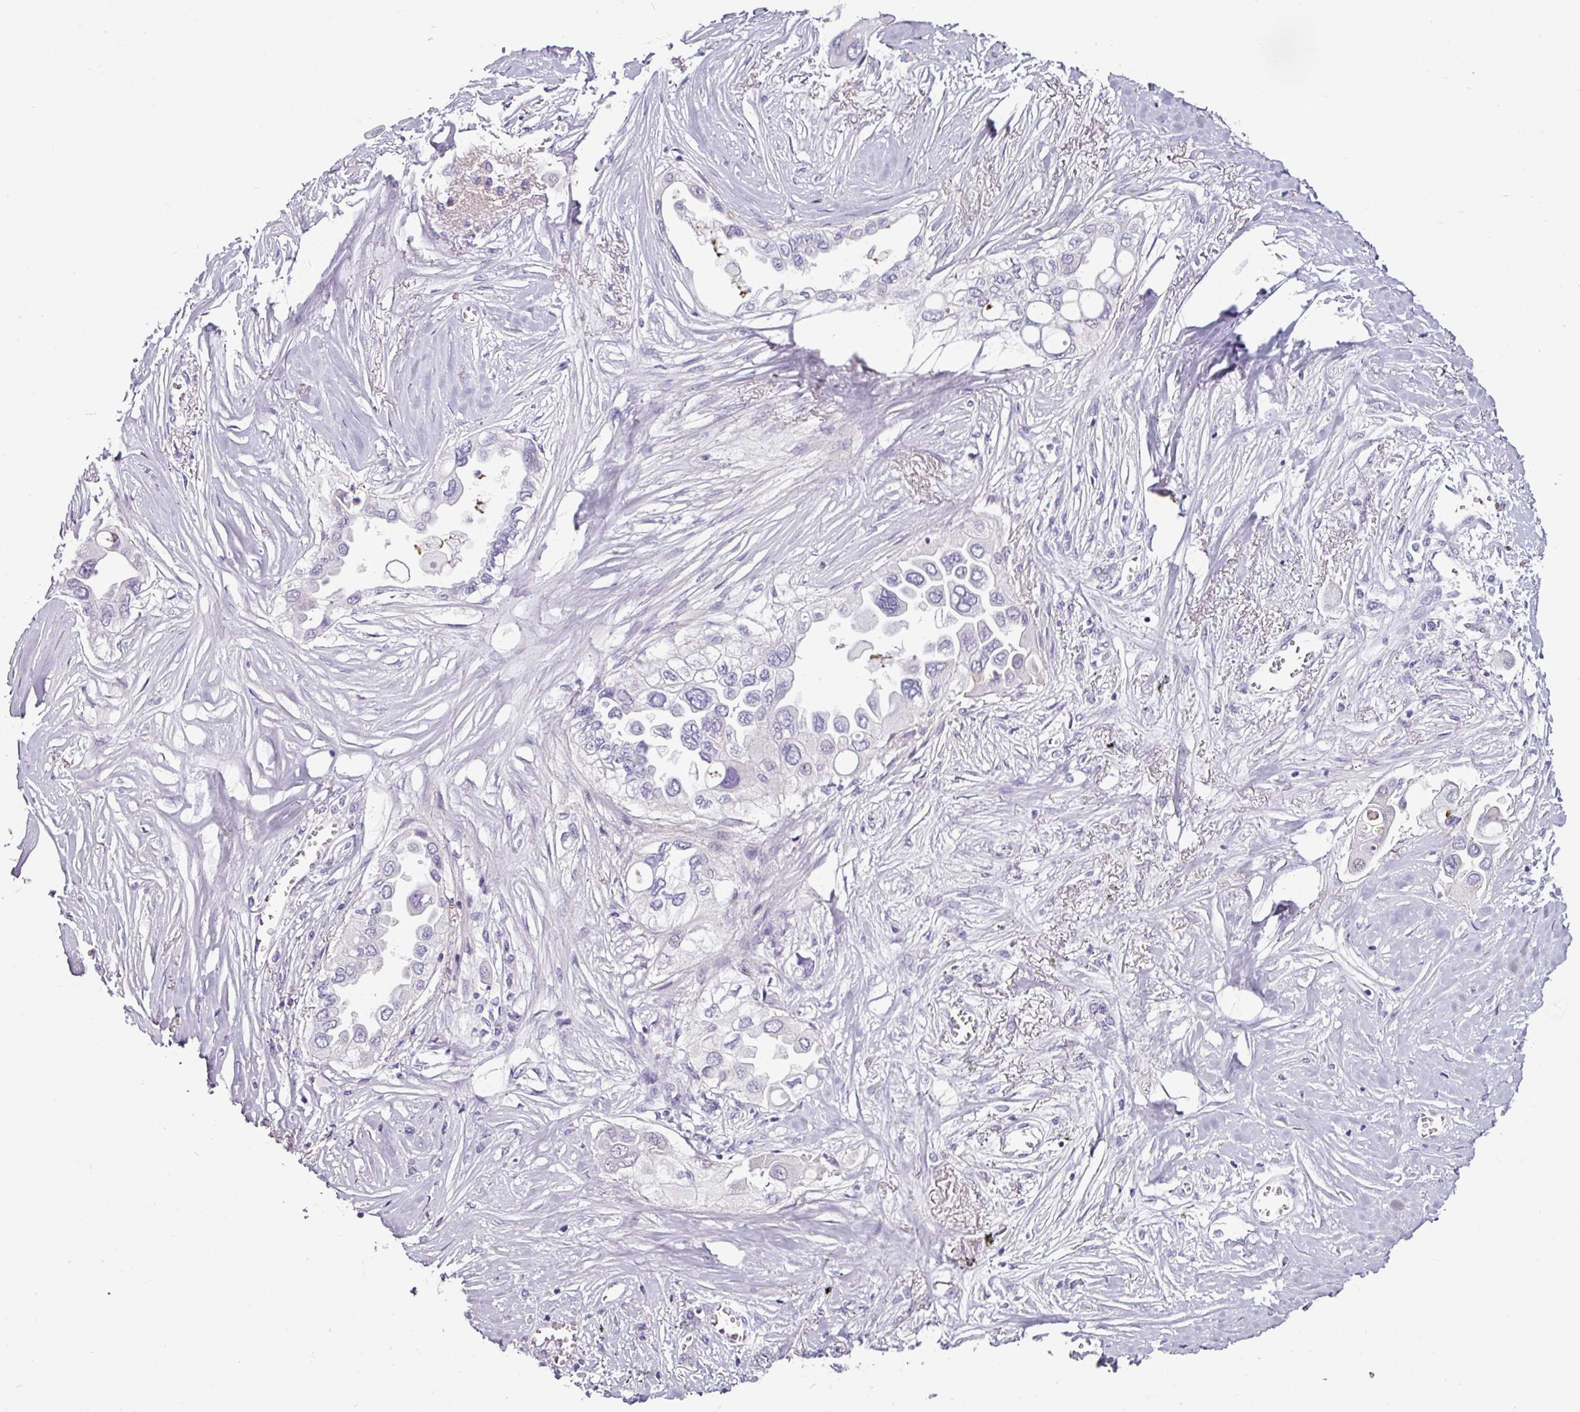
{"staining": {"intensity": "negative", "quantity": "none", "location": "none"}, "tissue": "lung cancer", "cell_type": "Tumor cells", "image_type": "cancer", "snomed": [{"axis": "morphology", "description": "Adenocarcinoma, NOS"}, {"axis": "topography", "description": "Lung"}], "caption": "A high-resolution histopathology image shows immunohistochemistry staining of lung cancer (adenocarcinoma), which shows no significant positivity in tumor cells. (DAB IHC with hematoxylin counter stain).", "gene": "CLCA1", "patient": {"sex": "female", "age": 76}}